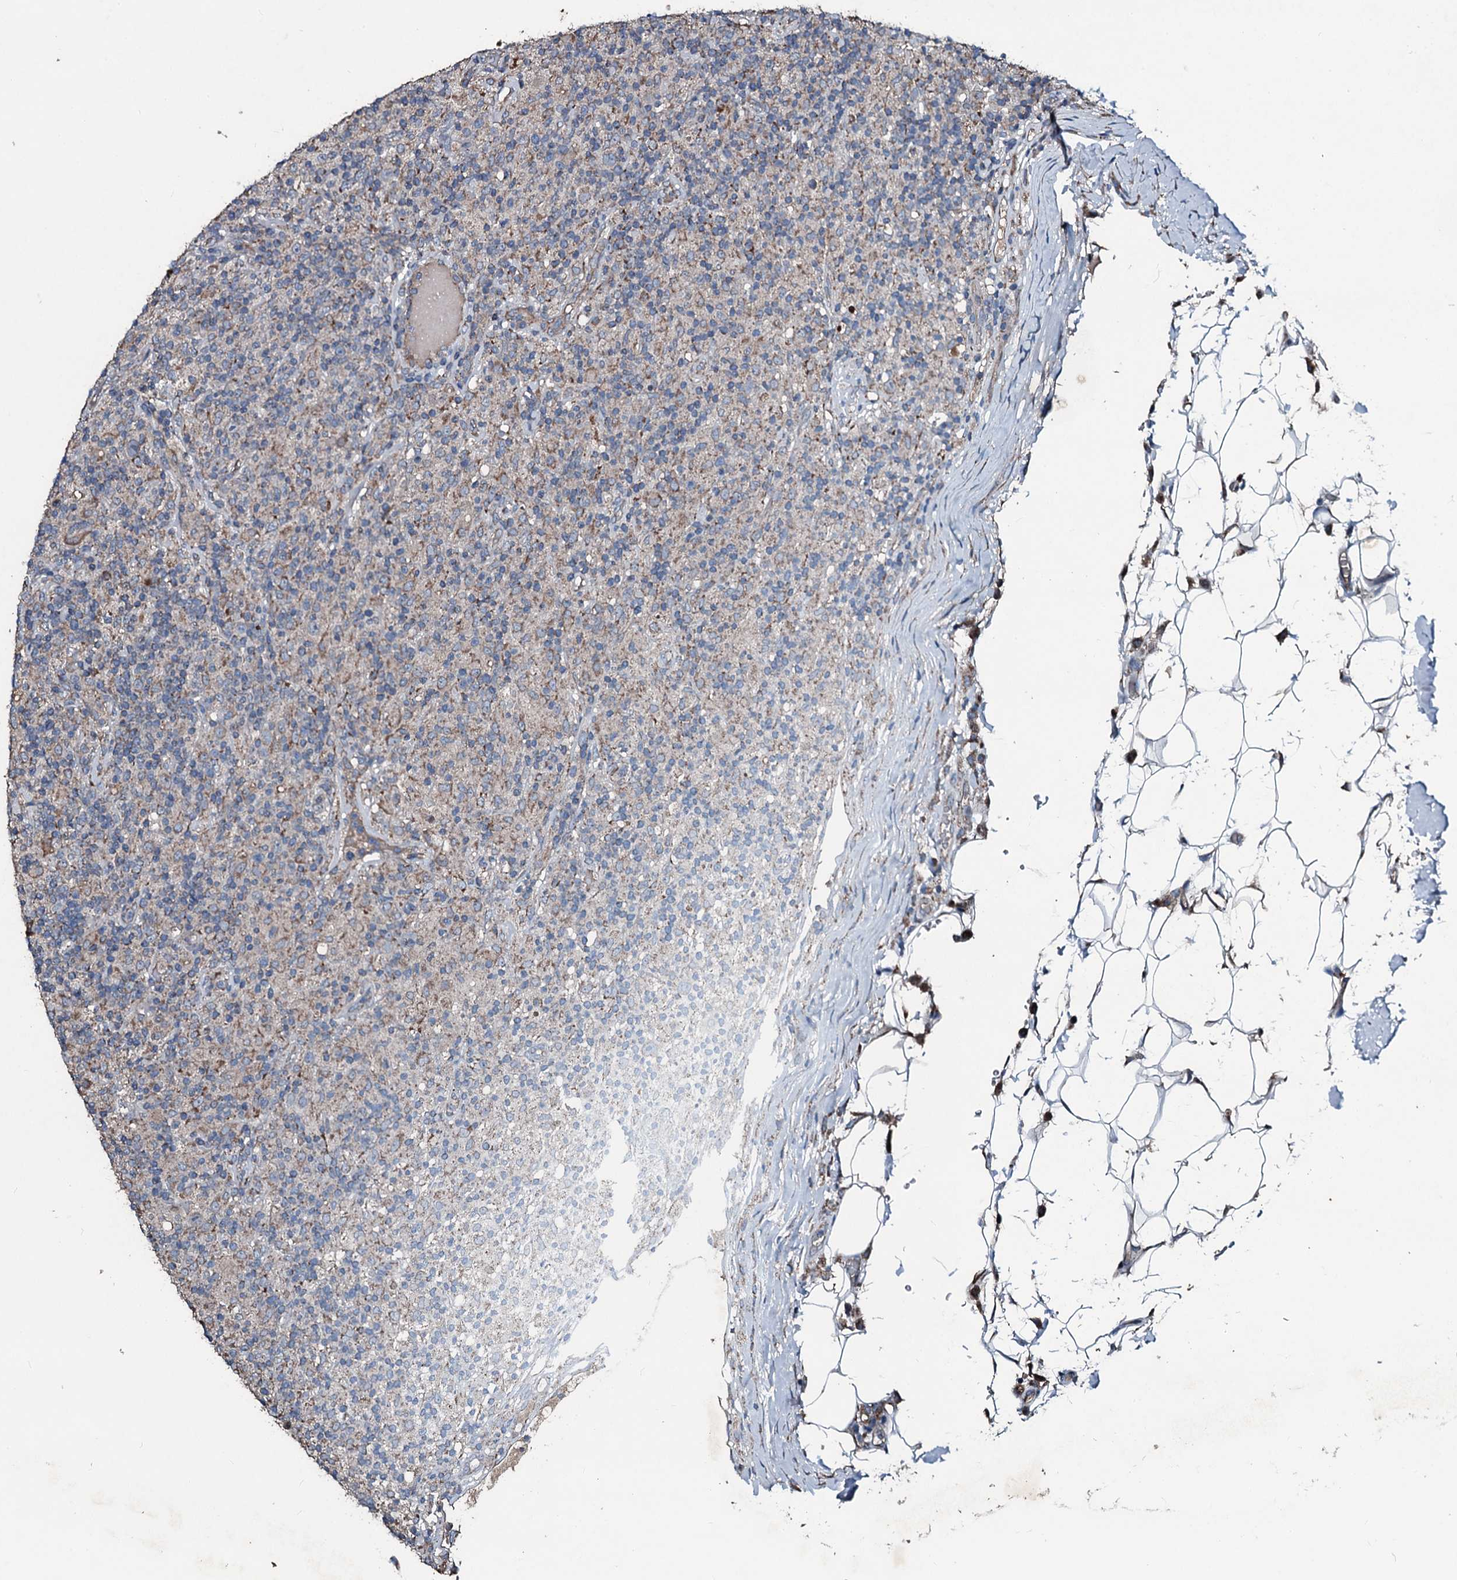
{"staining": {"intensity": "moderate", "quantity": "<25%", "location": "cytoplasmic/membranous"}, "tissue": "lymphoma", "cell_type": "Tumor cells", "image_type": "cancer", "snomed": [{"axis": "morphology", "description": "Hodgkin's disease, NOS"}, {"axis": "topography", "description": "Lymph node"}], "caption": "Lymphoma stained for a protein (brown) demonstrates moderate cytoplasmic/membranous positive expression in approximately <25% of tumor cells.", "gene": "ACSS3", "patient": {"sex": "male", "age": 70}}